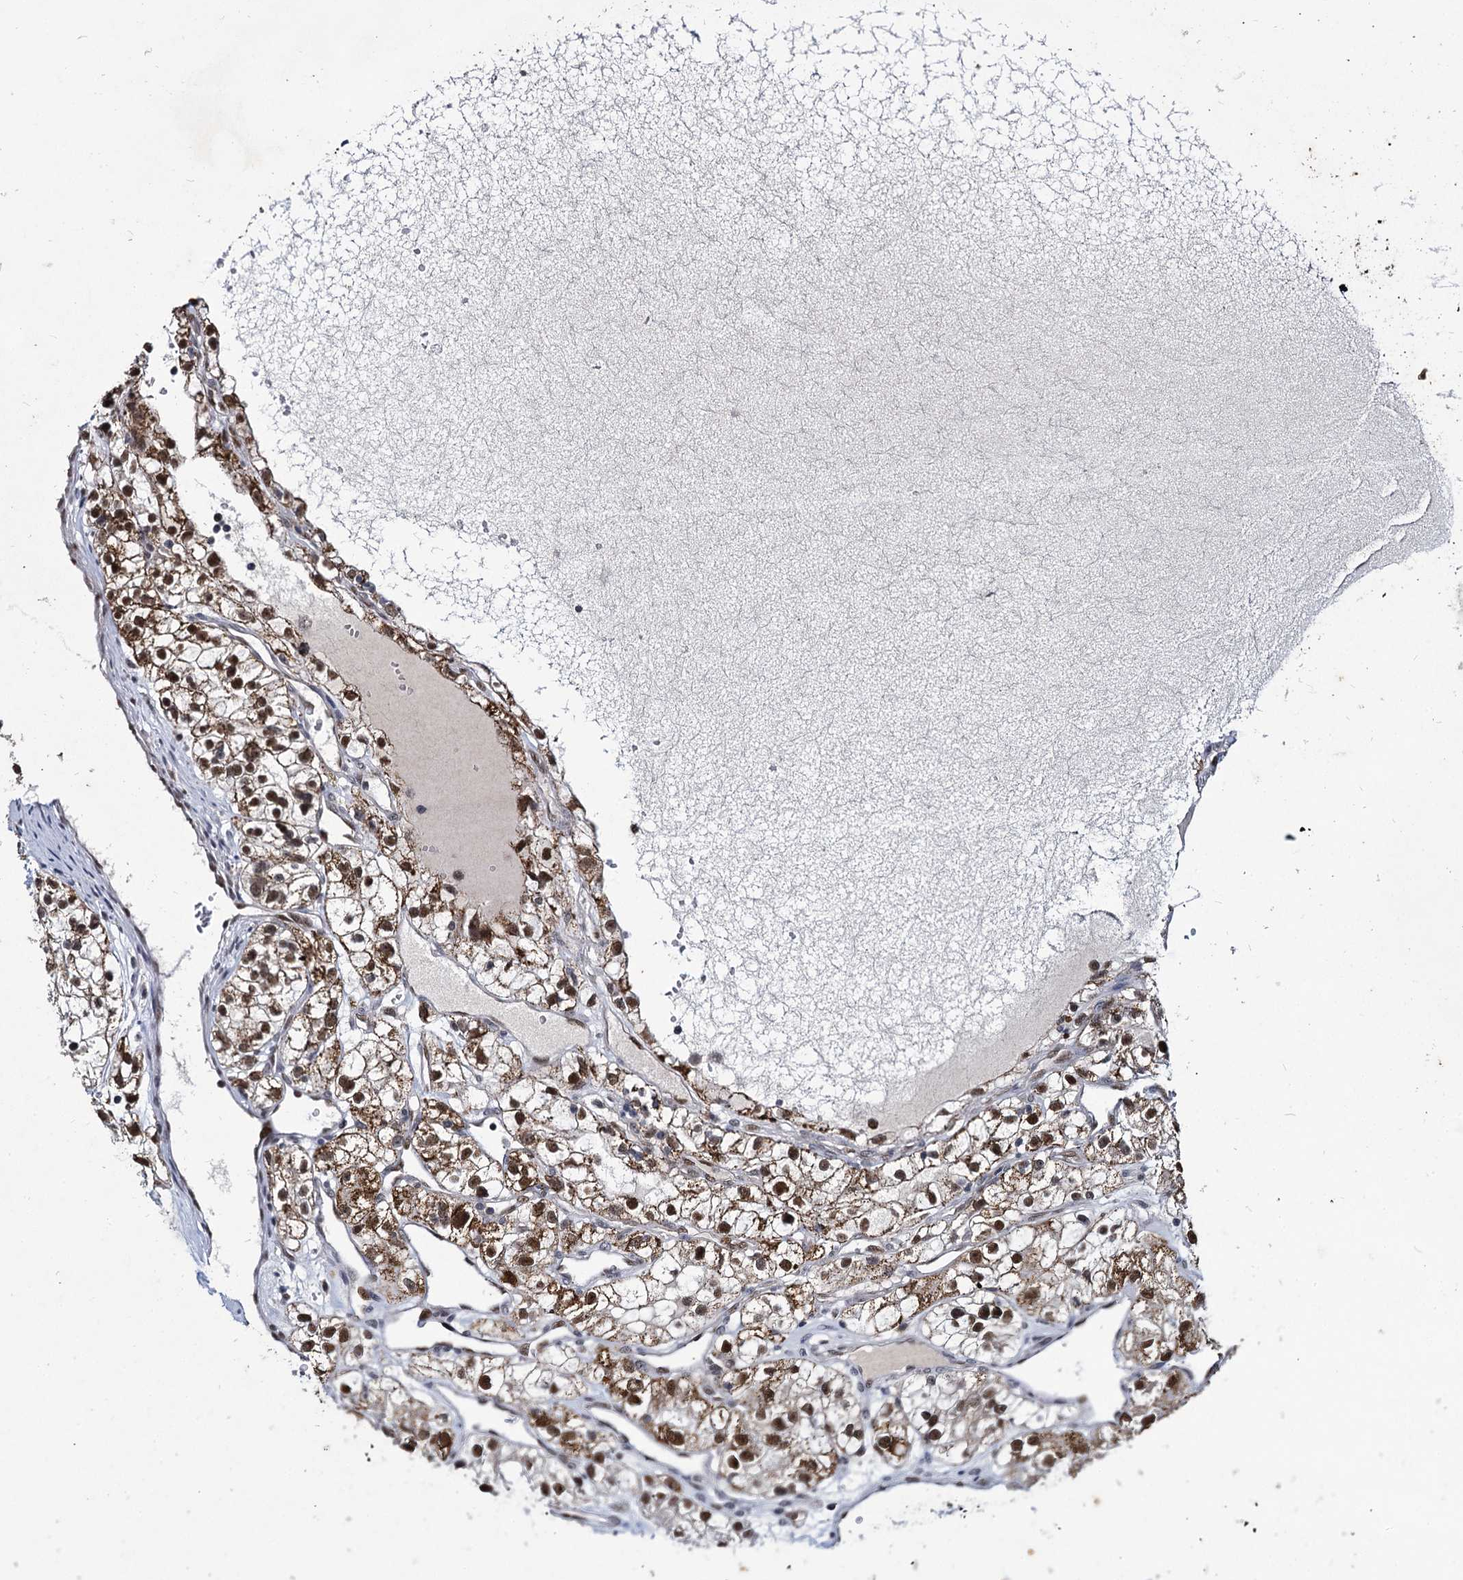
{"staining": {"intensity": "strong", "quantity": "25%-75%", "location": "cytoplasmic/membranous,nuclear"}, "tissue": "renal cancer", "cell_type": "Tumor cells", "image_type": "cancer", "snomed": [{"axis": "morphology", "description": "Adenocarcinoma, NOS"}, {"axis": "topography", "description": "Kidney"}], "caption": "Brown immunohistochemical staining in human renal cancer displays strong cytoplasmic/membranous and nuclear staining in approximately 25%-75% of tumor cells.", "gene": "RPUSD4", "patient": {"sex": "female", "age": 57}}